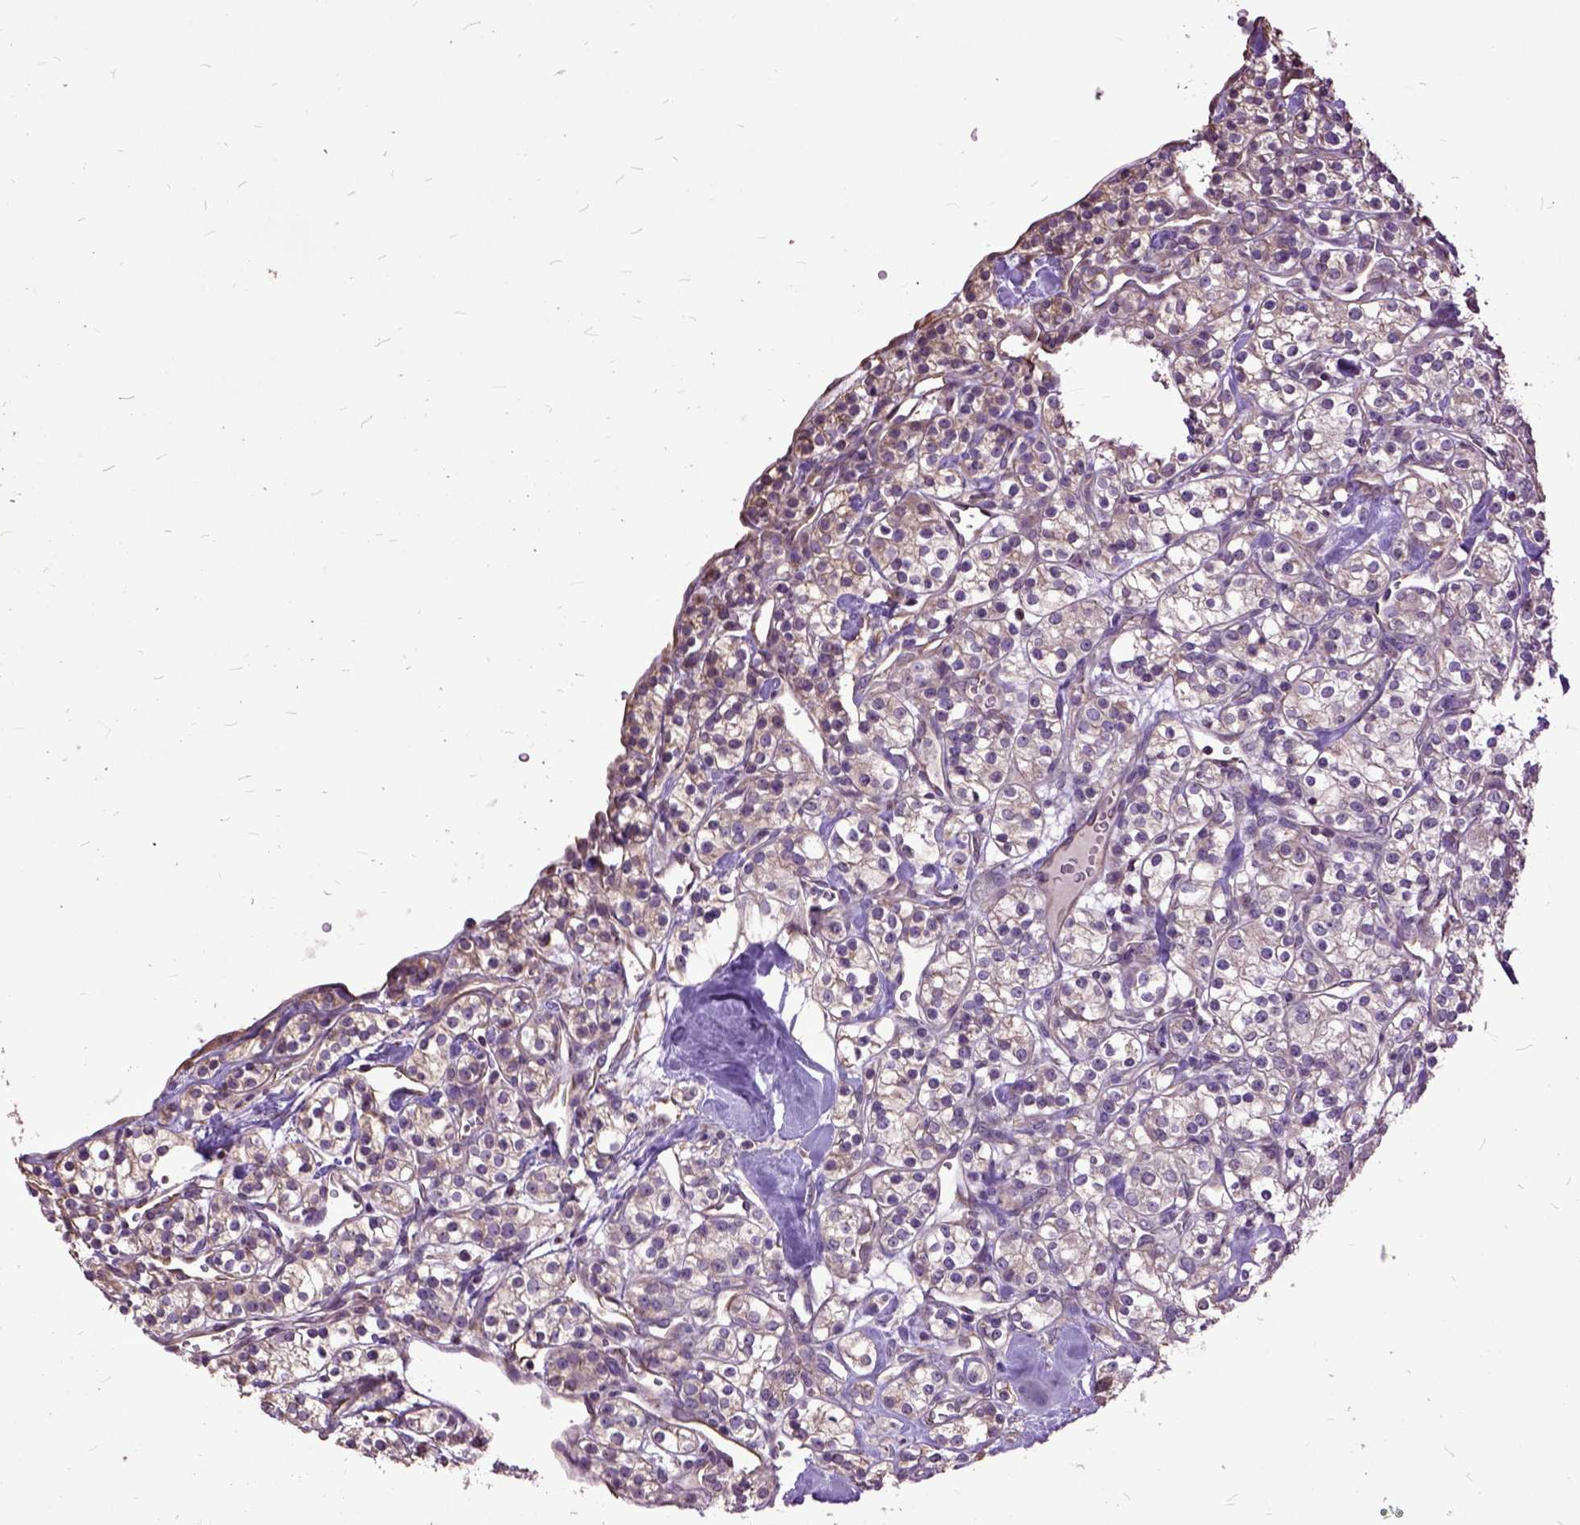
{"staining": {"intensity": "negative", "quantity": "none", "location": "none"}, "tissue": "renal cancer", "cell_type": "Tumor cells", "image_type": "cancer", "snomed": [{"axis": "morphology", "description": "Adenocarcinoma, NOS"}, {"axis": "topography", "description": "Kidney"}], "caption": "Renal cancer (adenocarcinoma) stained for a protein using immunohistochemistry (IHC) demonstrates no positivity tumor cells.", "gene": "AREG", "patient": {"sex": "male", "age": 77}}